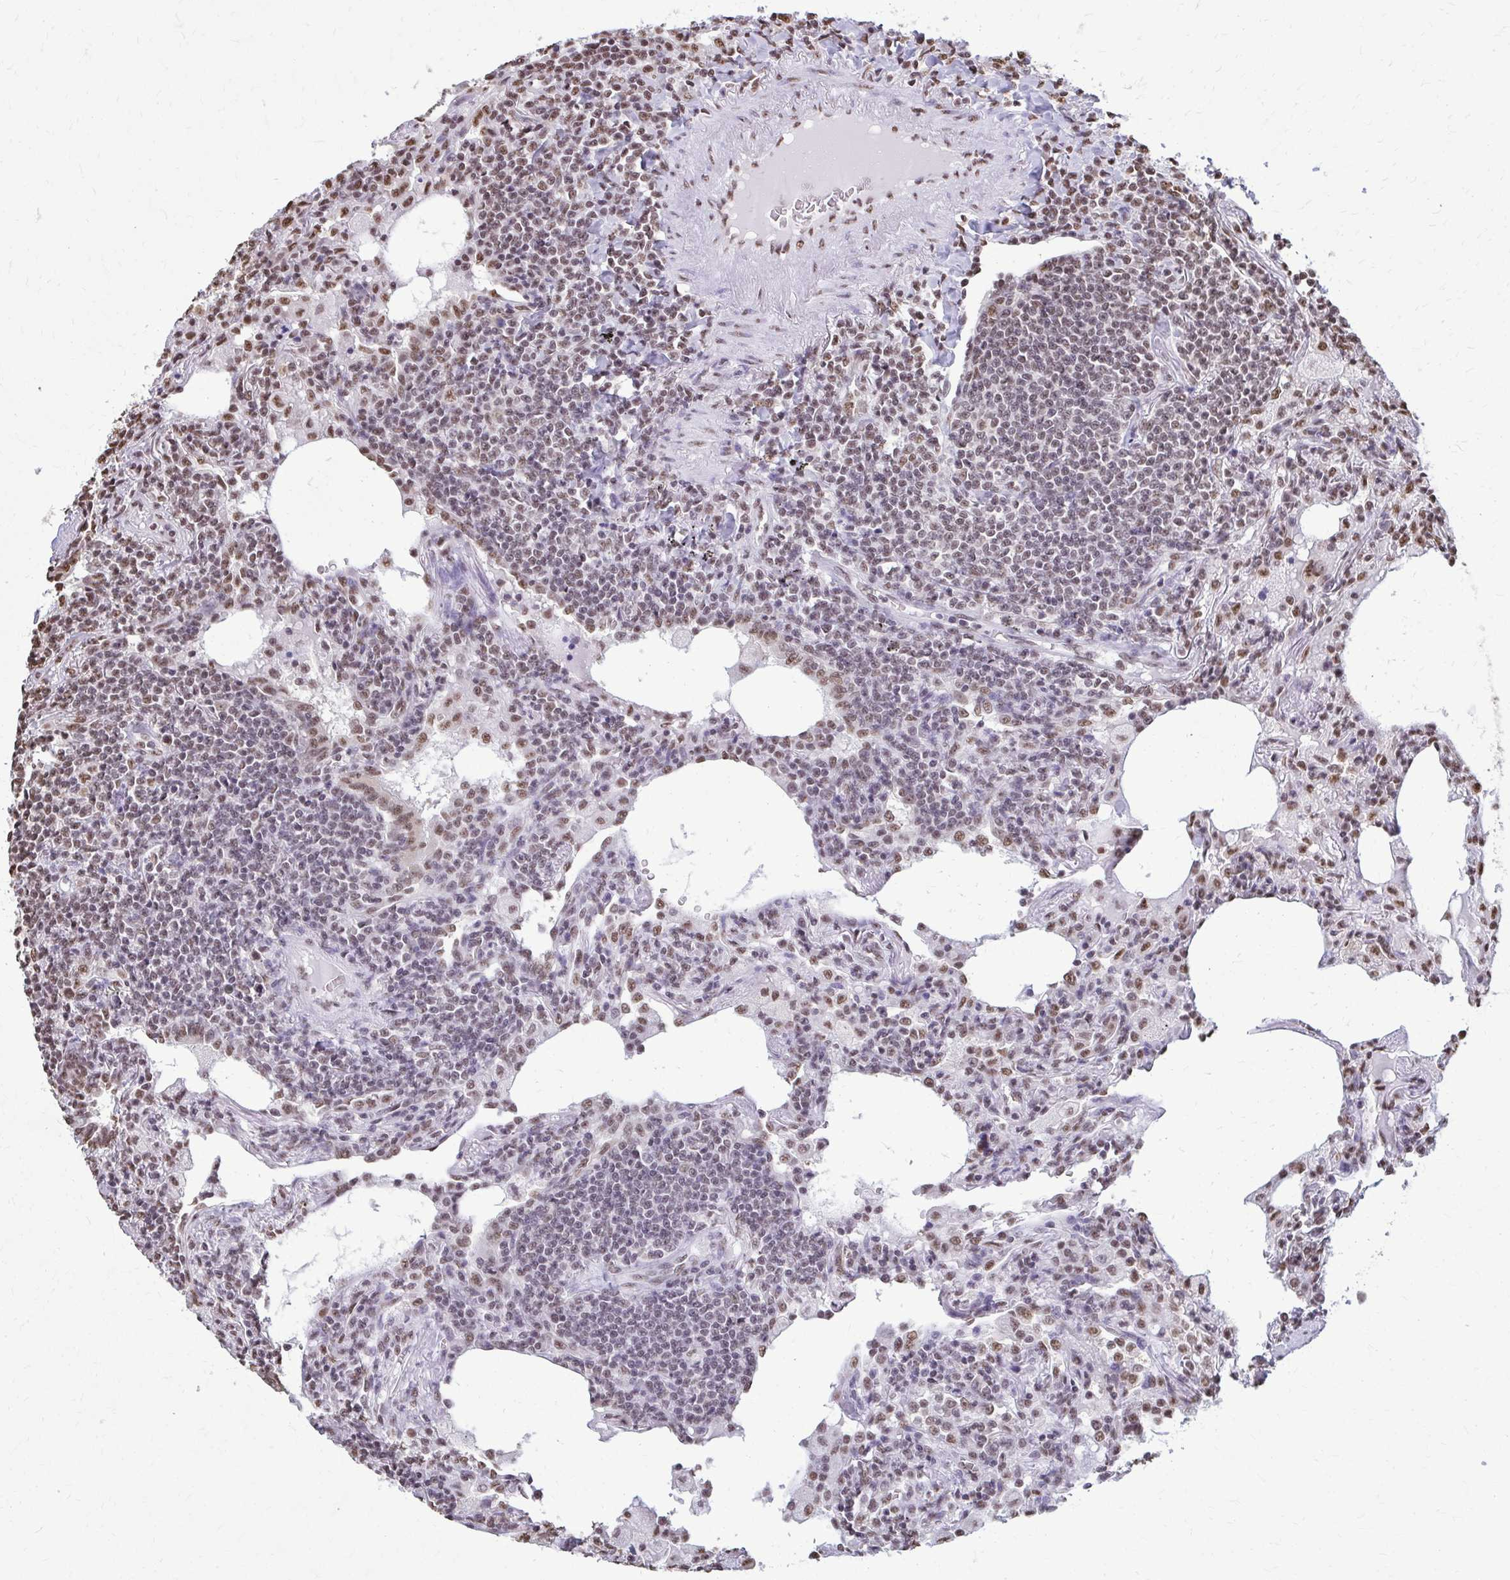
{"staining": {"intensity": "moderate", "quantity": "<25%", "location": "nuclear"}, "tissue": "lymphoma", "cell_type": "Tumor cells", "image_type": "cancer", "snomed": [{"axis": "morphology", "description": "Malignant lymphoma, non-Hodgkin's type, Low grade"}, {"axis": "topography", "description": "Lung"}], "caption": "Protein expression analysis of lymphoma reveals moderate nuclear expression in about <25% of tumor cells.", "gene": "SNRPA", "patient": {"sex": "female", "age": 71}}